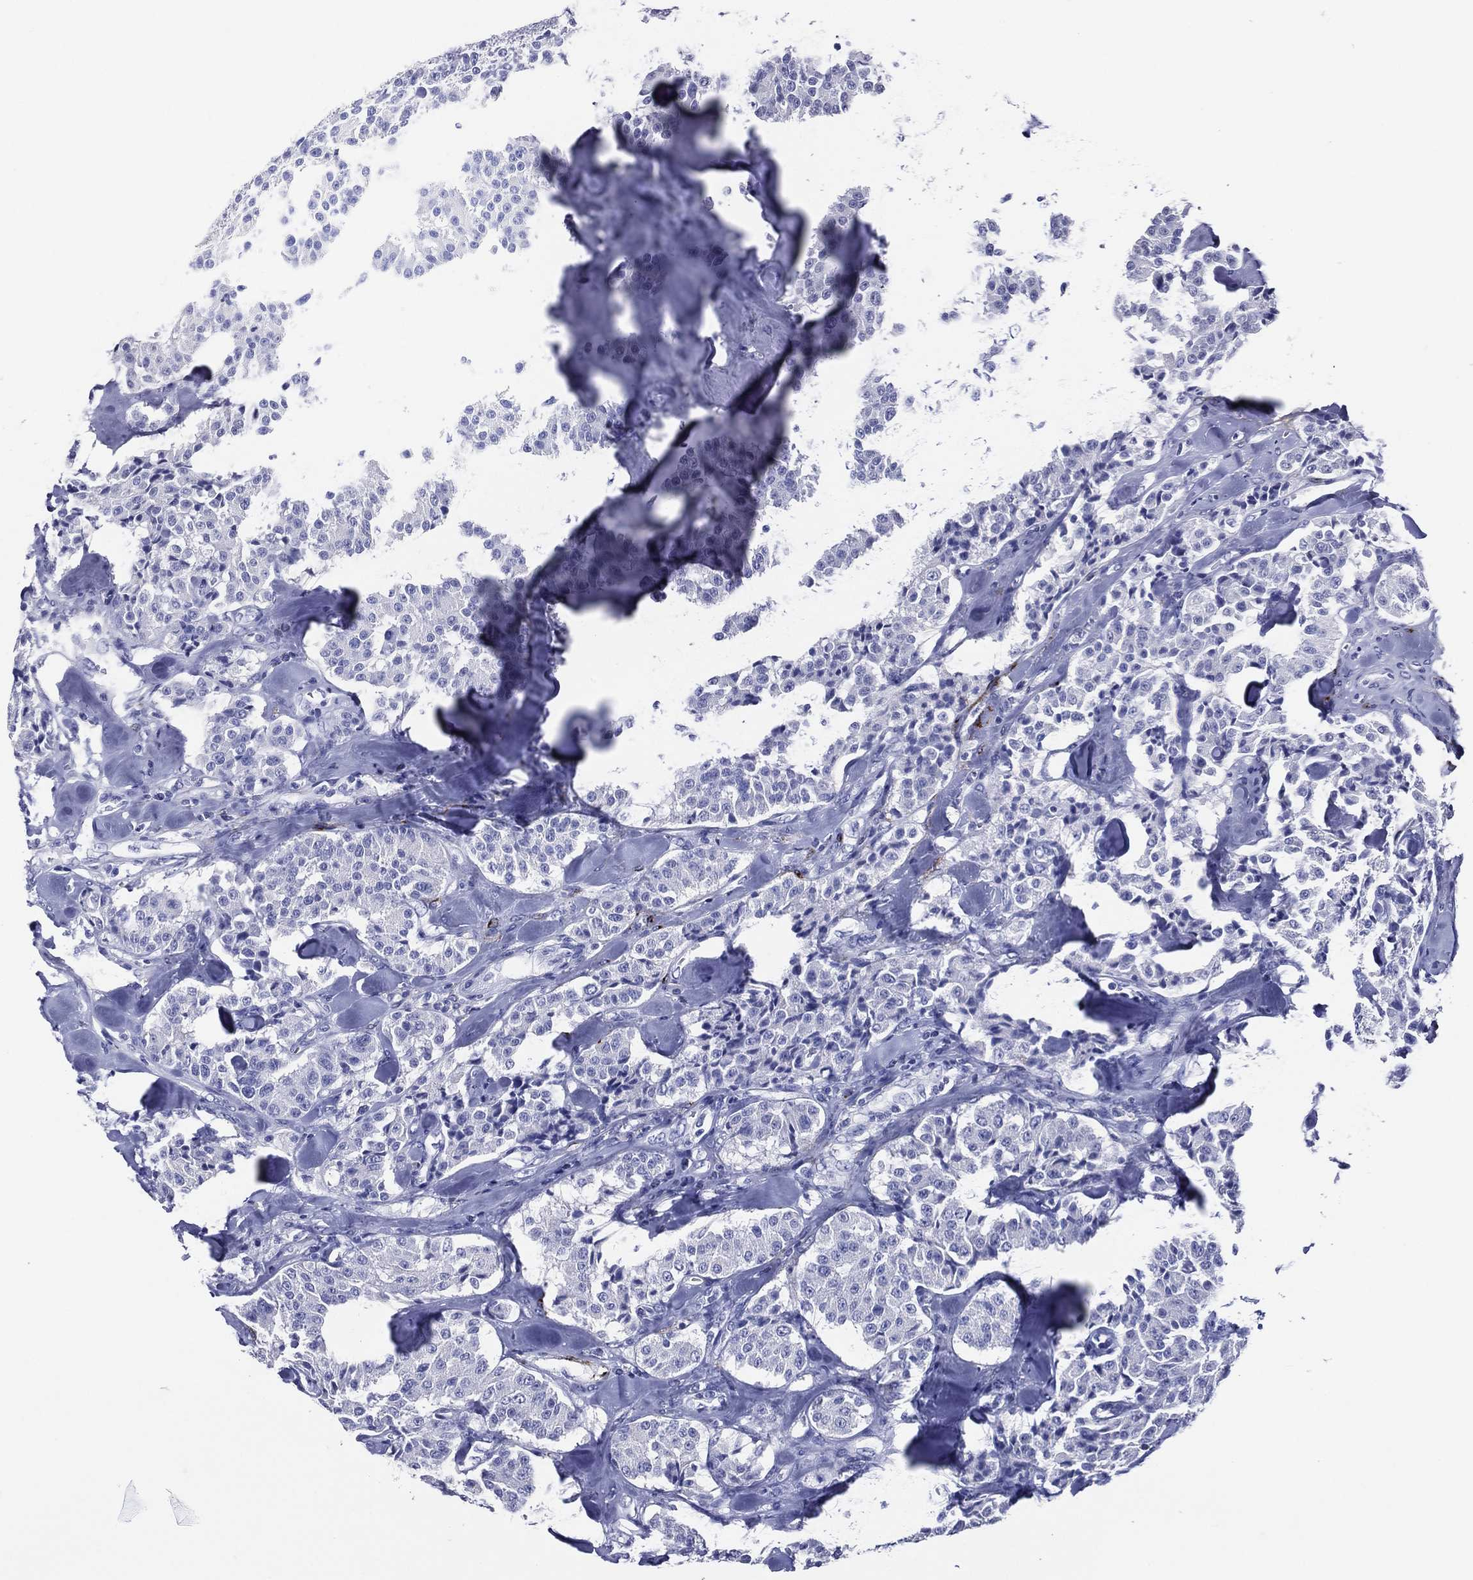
{"staining": {"intensity": "negative", "quantity": "none", "location": "none"}, "tissue": "carcinoid", "cell_type": "Tumor cells", "image_type": "cancer", "snomed": [{"axis": "morphology", "description": "Carcinoid, malignant, NOS"}, {"axis": "topography", "description": "Pancreas"}], "caption": "The image displays no staining of tumor cells in carcinoid (malignant).", "gene": "ACE2", "patient": {"sex": "male", "age": 41}}